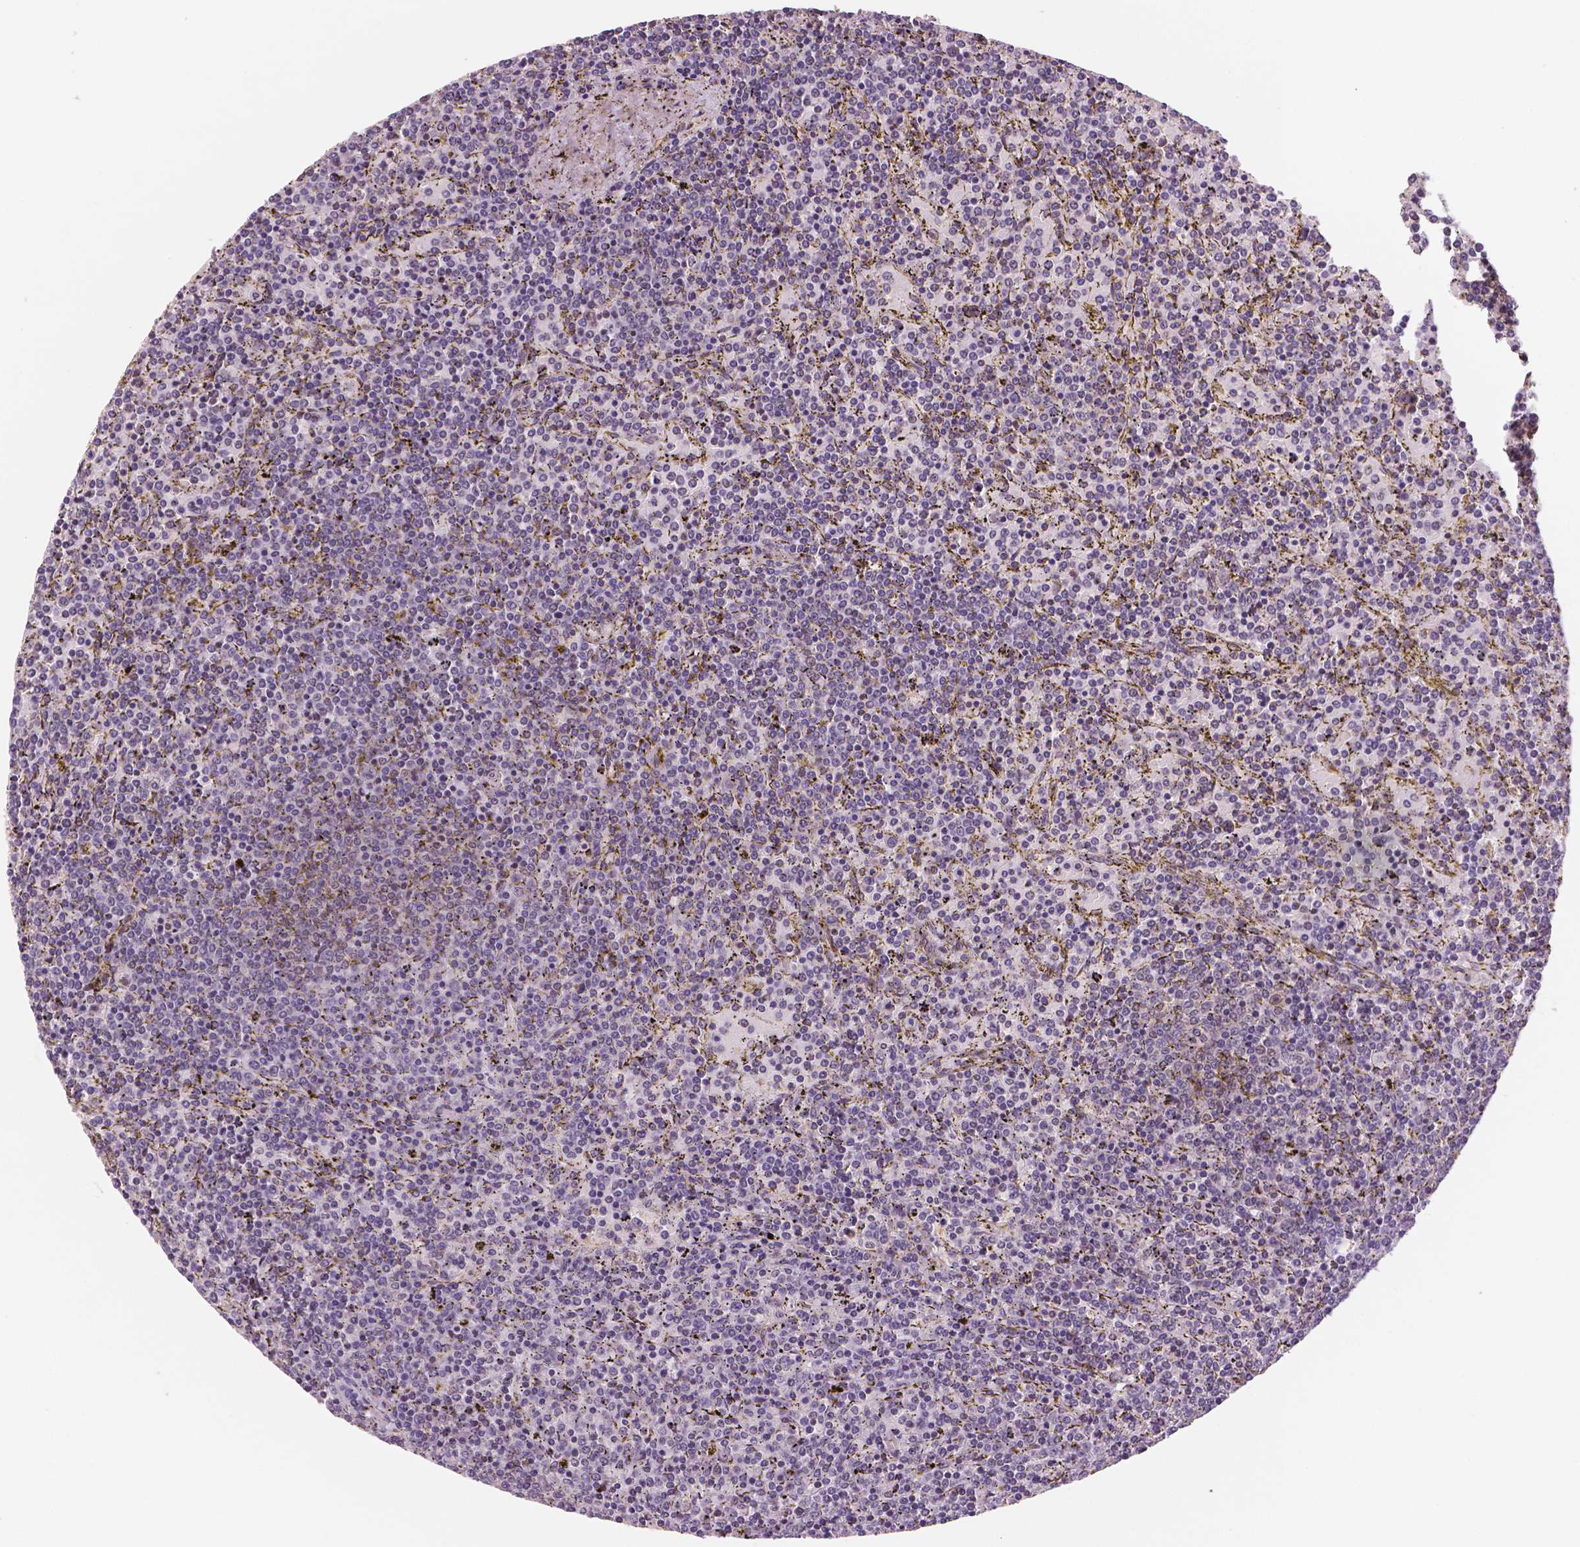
{"staining": {"intensity": "negative", "quantity": "none", "location": "none"}, "tissue": "lymphoma", "cell_type": "Tumor cells", "image_type": "cancer", "snomed": [{"axis": "morphology", "description": "Malignant lymphoma, non-Hodgkin's type, Low grade"}, {"axis": "topography", "description": "Spleen"}], "caption": "Tumor cells are negative for brown protein staining in low-grade malignant lymphoma, non-Hodgkin's type.", "gene": "STAT3", "patient": {"sex": "female", "age": 77}}